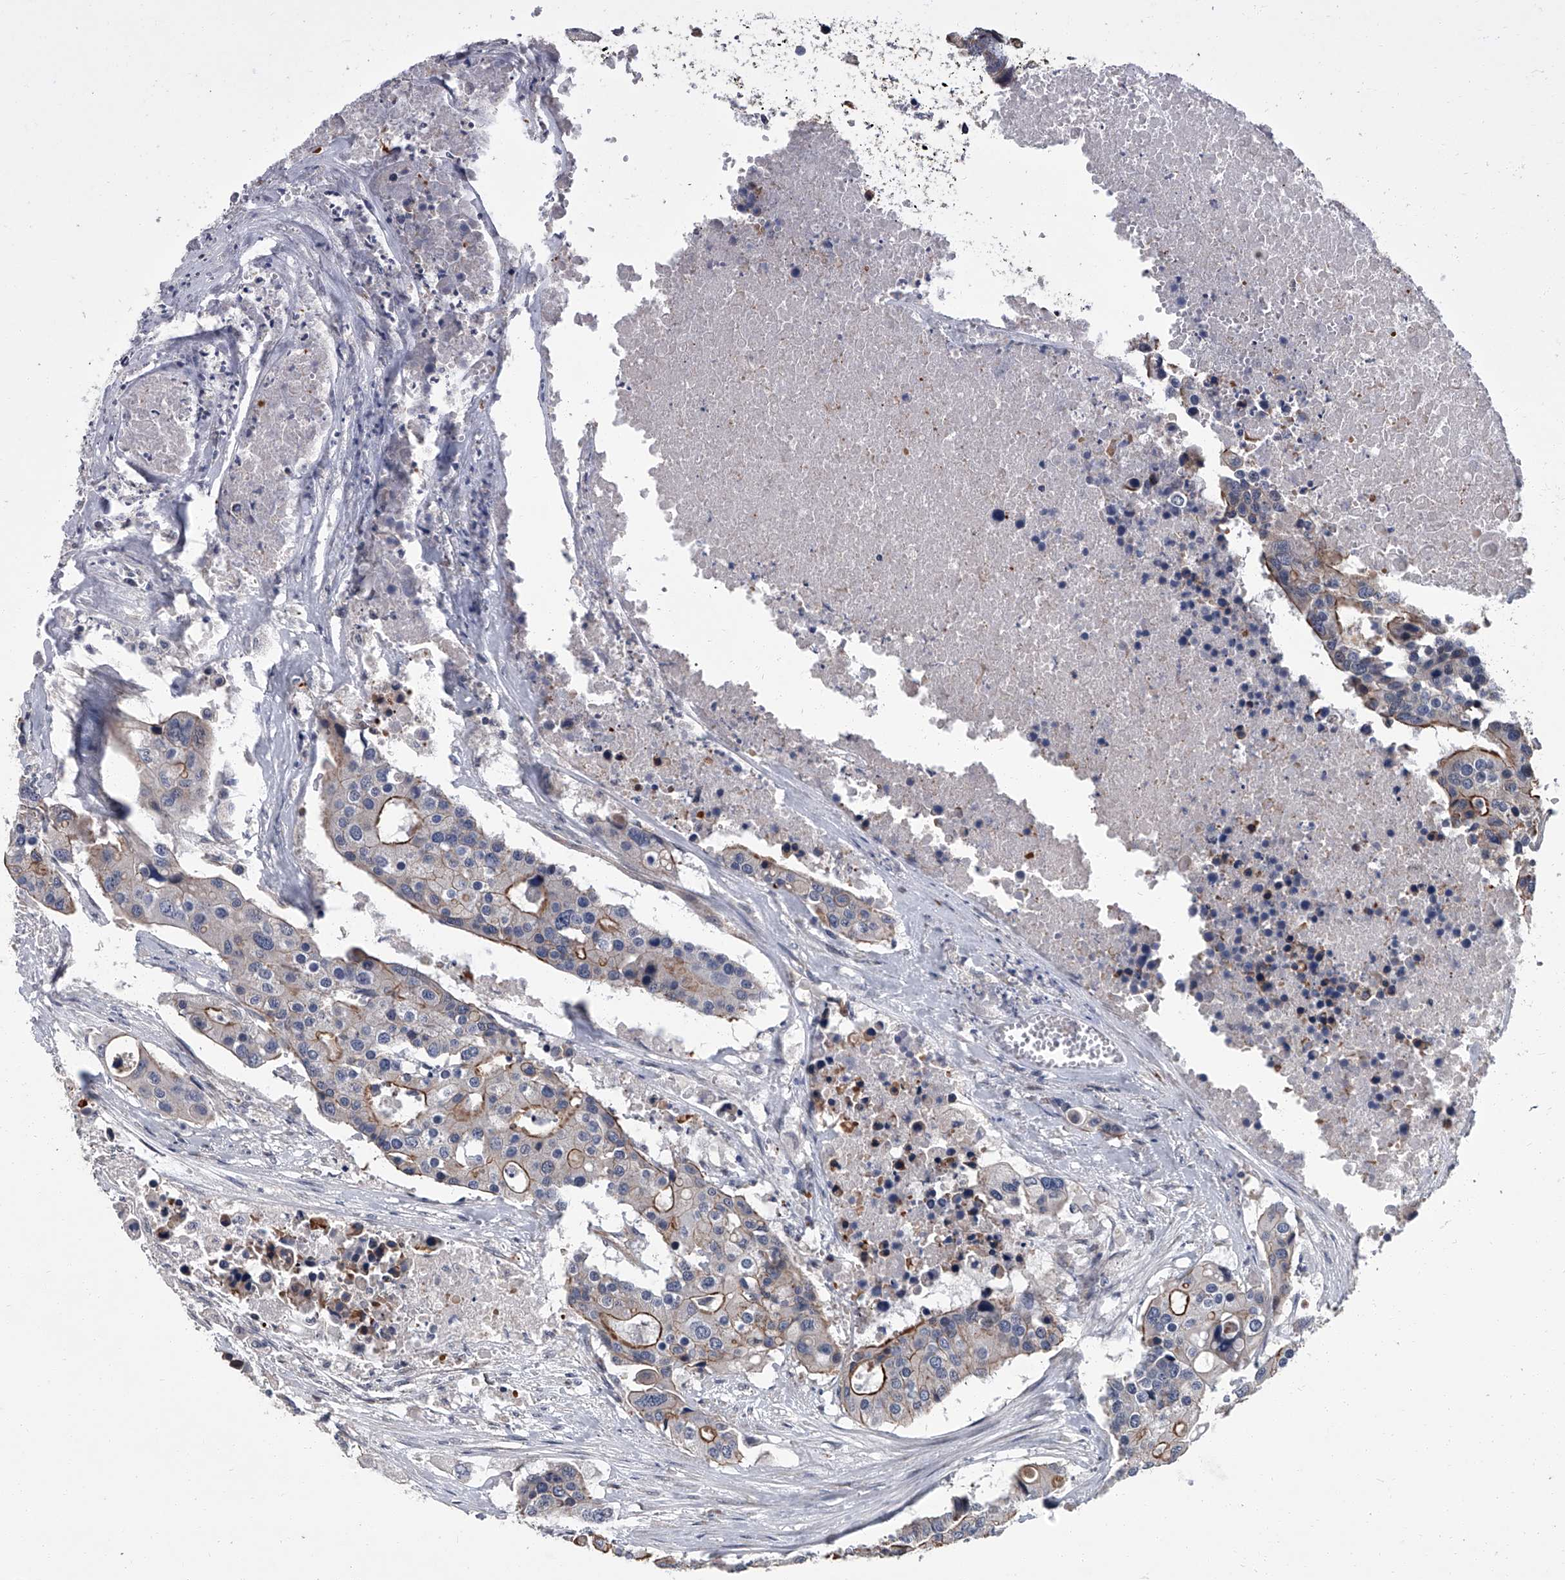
{"staining": {"intensity": "moderate", "quantity": "25%-75%", "location": "cytoplasmic/membranous"}, "tissue": "colorectal cancer", "cell_type": "Tumor cells", "image_type": "cancer", "snomed": [{"axis": "morphology", "description": "Adenocarcinoma, NOS"}, {"axis": "topography", "description": "Colon"}], "caption": "A medium amount of moderate cytoplasmic/membranous staining is appreciated in about 25%-75% of tumor cells in colorectal cancer (adenocarcinoma) tissue.", "gene": "SIRT4", "patient": {"sex": "male", "age": 77}}